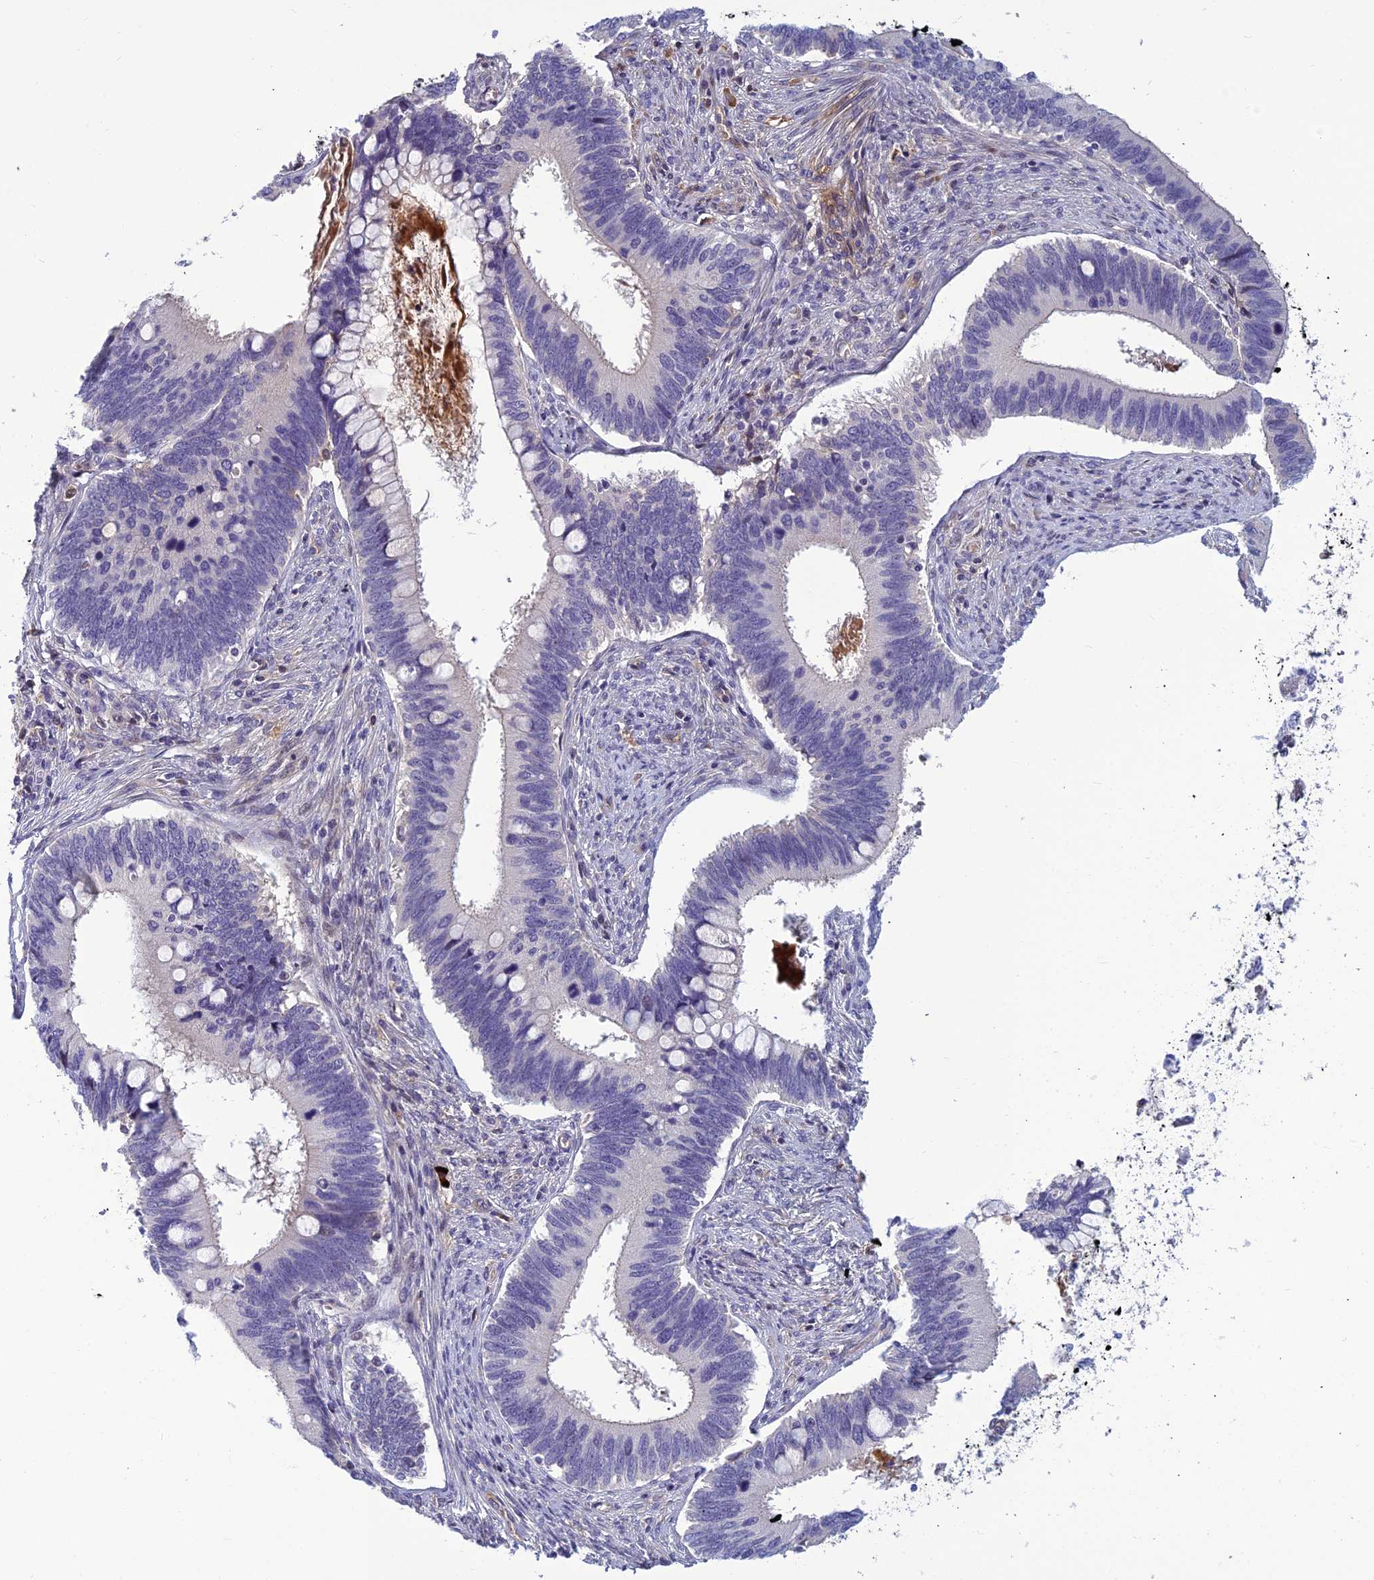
{"staining": {"intensity": "negative", "quantity": "none", "location": "none"}, "tissue": "cervical cancer", "cell_type": "Tumor cells", "image_type": "cancer", "snomed": [{"axis": "morphology", "description": "Adenocarcinoma, NOS"}, {"axis": "topography", "description": "Cervix"}], "caption": "Image shows no protein expression in tumor cells of cervical cancer (adenocarcinoma) tissue. The staining is performed using DAB brown chromogen with nuclei counter-stained in using hematoxylin.", "gene": "CLEC11A", "patient": {"sex": "female", "age": 42}}